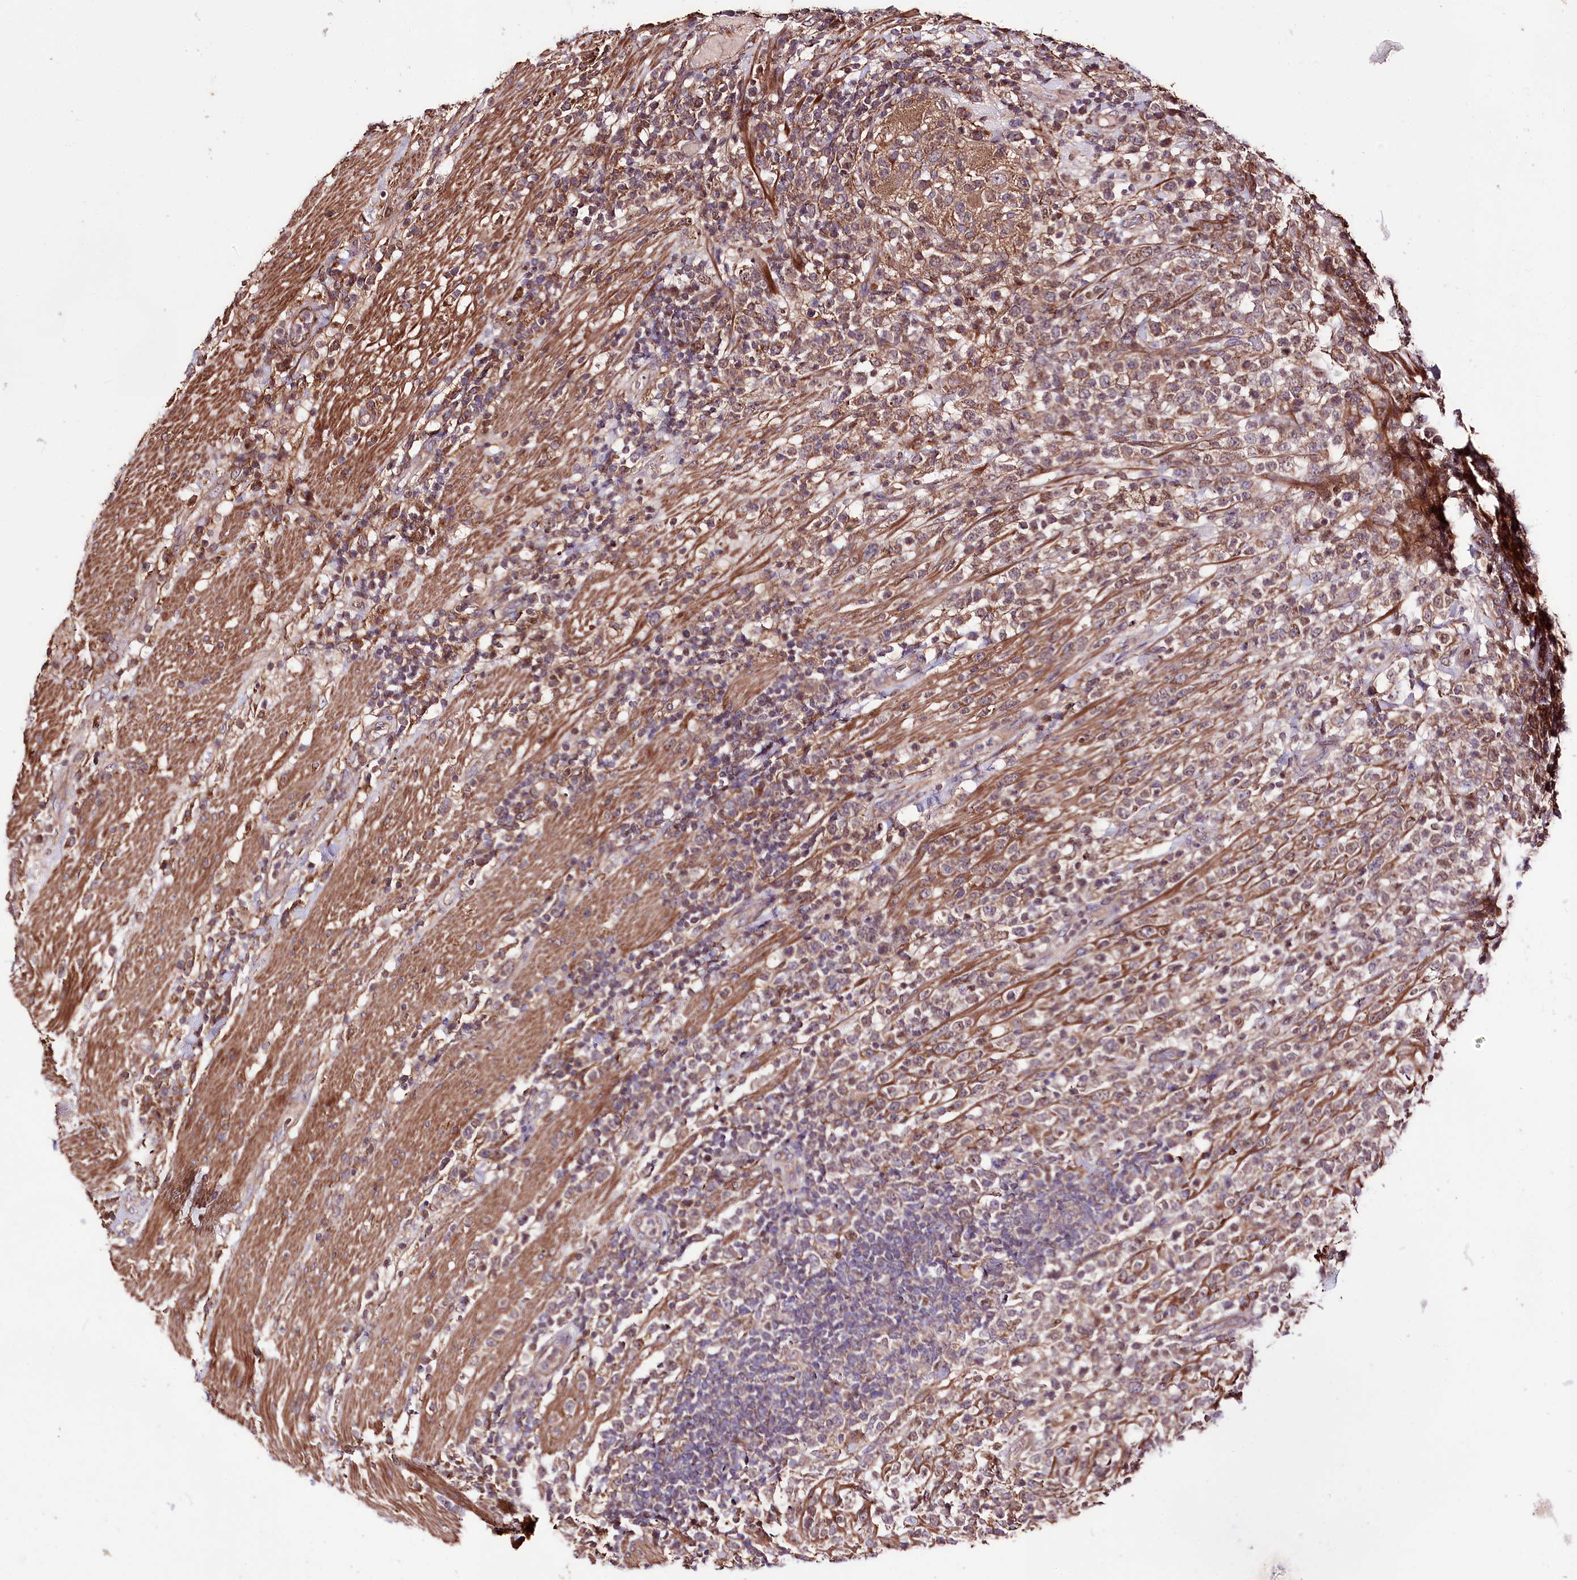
{"staining": {"intensity": "moderate", "quantity": ">75%", "location": "cytoplasmic/membranous"}, "tissue": "lymphoma", "cell_type": "Tumor cells", "image_type": "cancer", "snomed": [{"axis": "morphology", "description": "Malignant lymphoma, non-Hodgkin's type, High grade"}, {"axis": "topography", "description": "Colon"}], "caption": "About >75% of tumor cells in malignant lymphoma, non-Hodgkin's type (high-grade) display moderate cytoplasmic/membranous protein staining as visualized by brown immunohistochemical staining.", "gene": "WWC1", "patient": {"sex": "female", "age": 53}}